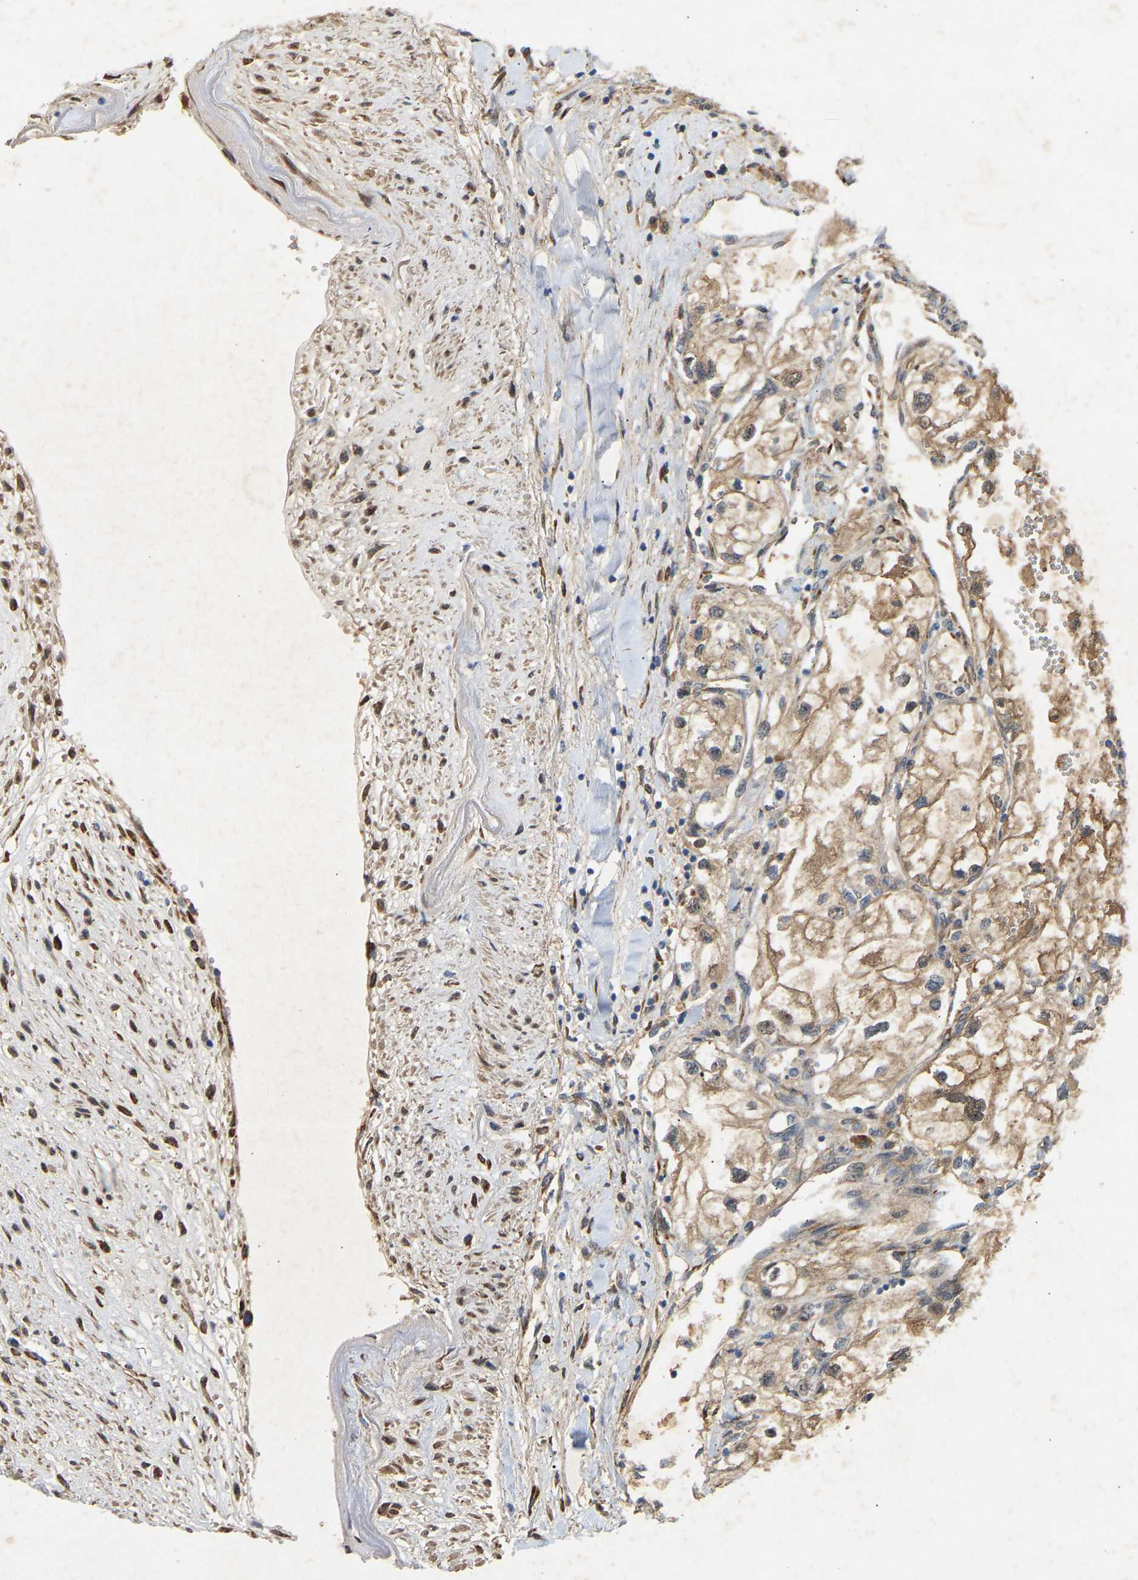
{"staining": {"intensity": "moderate", "quantity": ">75%", "location": "cytoplasmic/membranous"}, "tissue": "renal cancer", "cell_type": "Tumor cells", "image_type": "cancer", "snomed": [{"axis": "morphology", "description": "Adenocarcinoma, NOS"}, {"axis": "topography", "description": "Kidney"}], "caption": "DAB immunohistochemical staining of human renal cancer (adenocarcinoma) demonstrates moderate cytoplasmic/membranous protein expression in about >75% of tumor cells.", "gene": "PTCD1", "patient": {"sex": "female", "age": 70}}